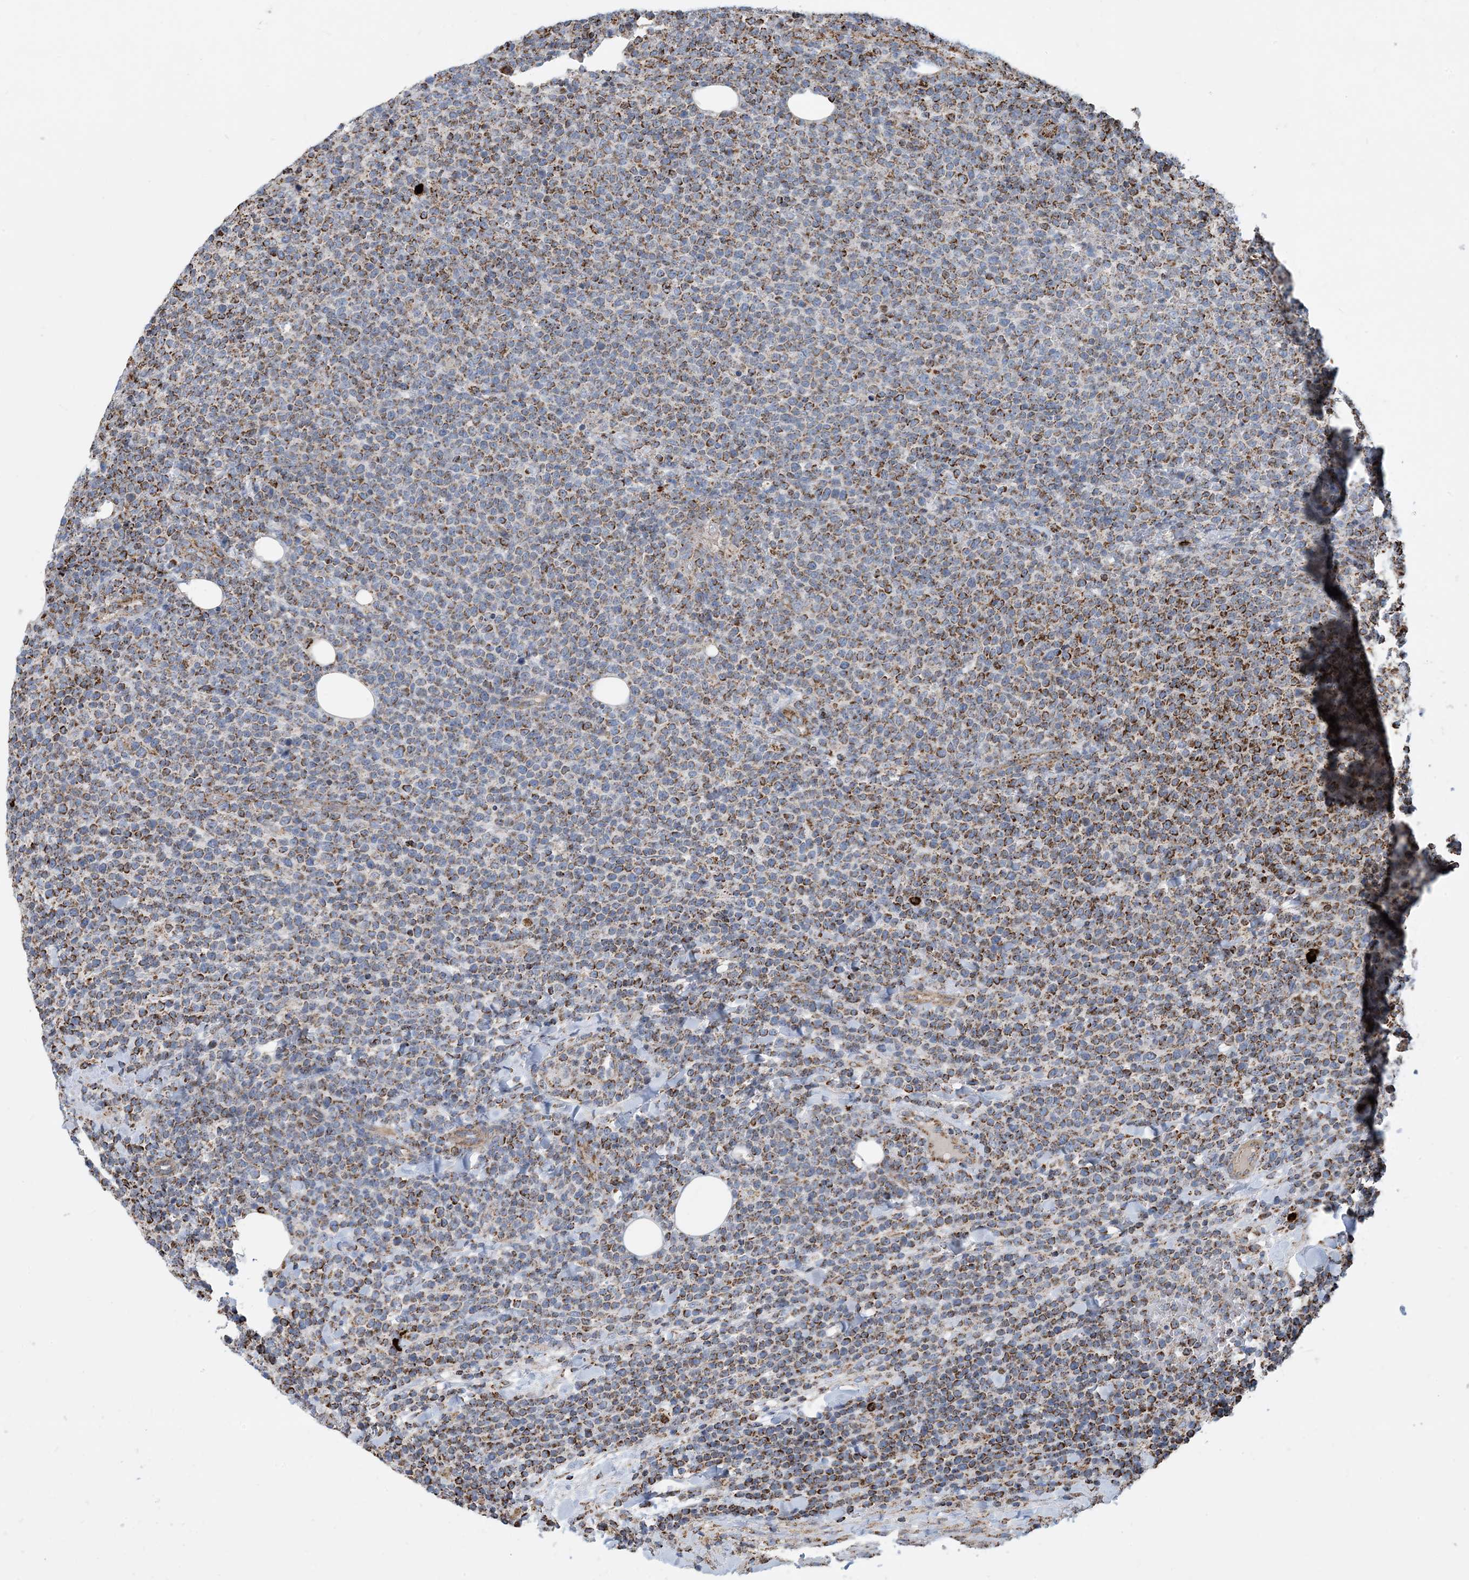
{"staining": {"intensity": "moderate", "quantity": "25%-75%", "location": "cytoplasmic/membranous"}, "tissue": "lymphoma", "cell_type": "Tumor cells", "image_type": "cancer", "snomed": [{"axis": "morphology", "description": "Malignant lymphoma, non-Hodgkin's type, High grade"}, {"axis": "topography", "description": "Lymph node"}], "caption": "Moderate cytoplasmic/membranous positivity is identified in about 25%-75% of tumor cells in lymphoma. (IHC, brightfield microscopy, high magnification).", "gene": "PCDHGA1", "patient": {"sex": "male", "age": 61}}